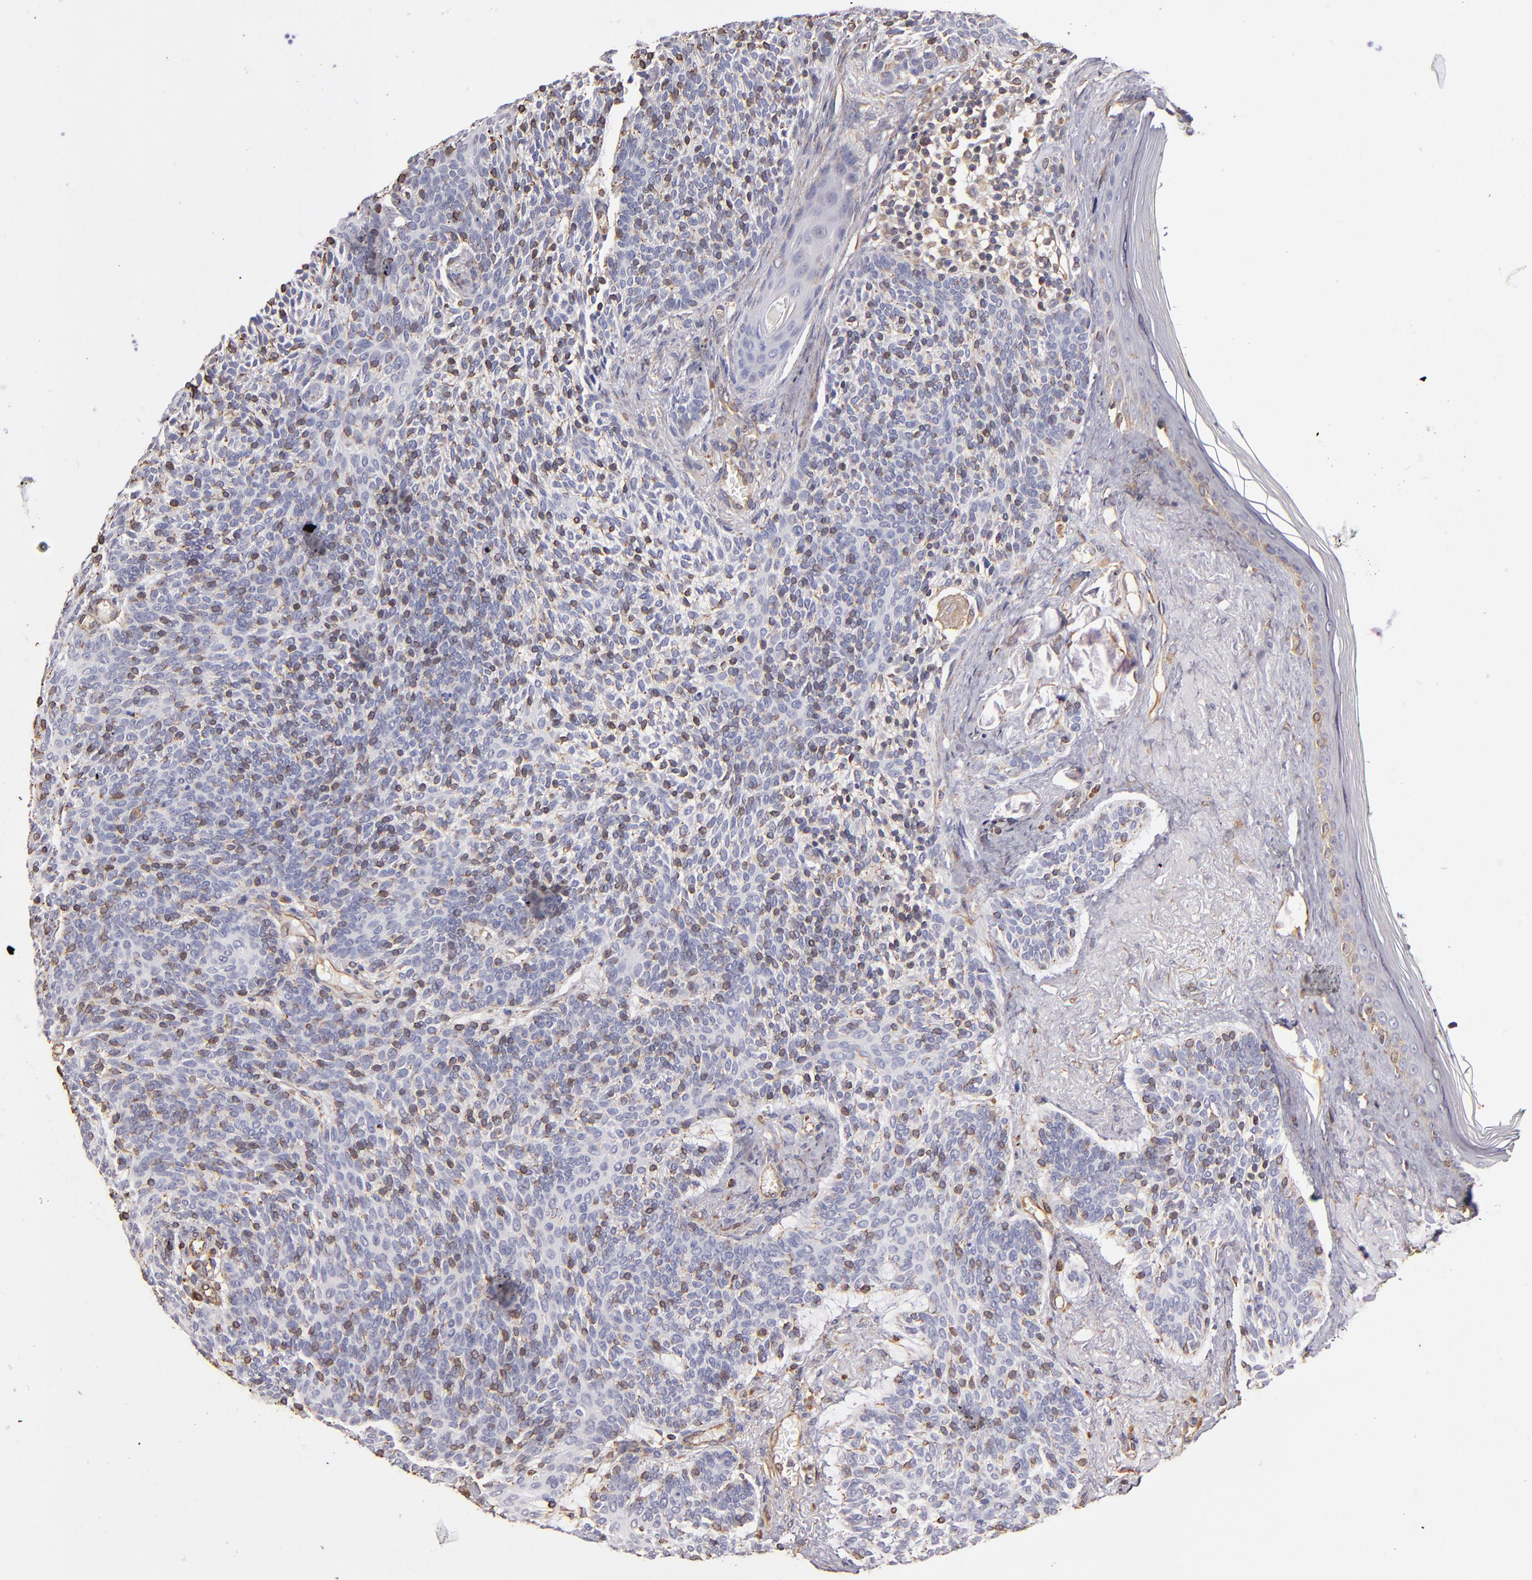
{"staining": {"intensity": "negative", "quantity": "none", "location": "none"}, "tissue": "skin cancer", "cell_type": "Tumor cells", "image_type": "cancer", "snomed": [{"axis": "morphology", "description": "Normal tissue, NOS"}, {"axis": "morphology", "description": "Basal cell carcinoma"}, {"axis": "topography", "description": "Skin"}], "caption": "The micrograph exhibits no staining of tumor cells in basal cell carcinoma (skin).", "gene": "ABCC1", "patient": {"sex": "female", "age": 70}}